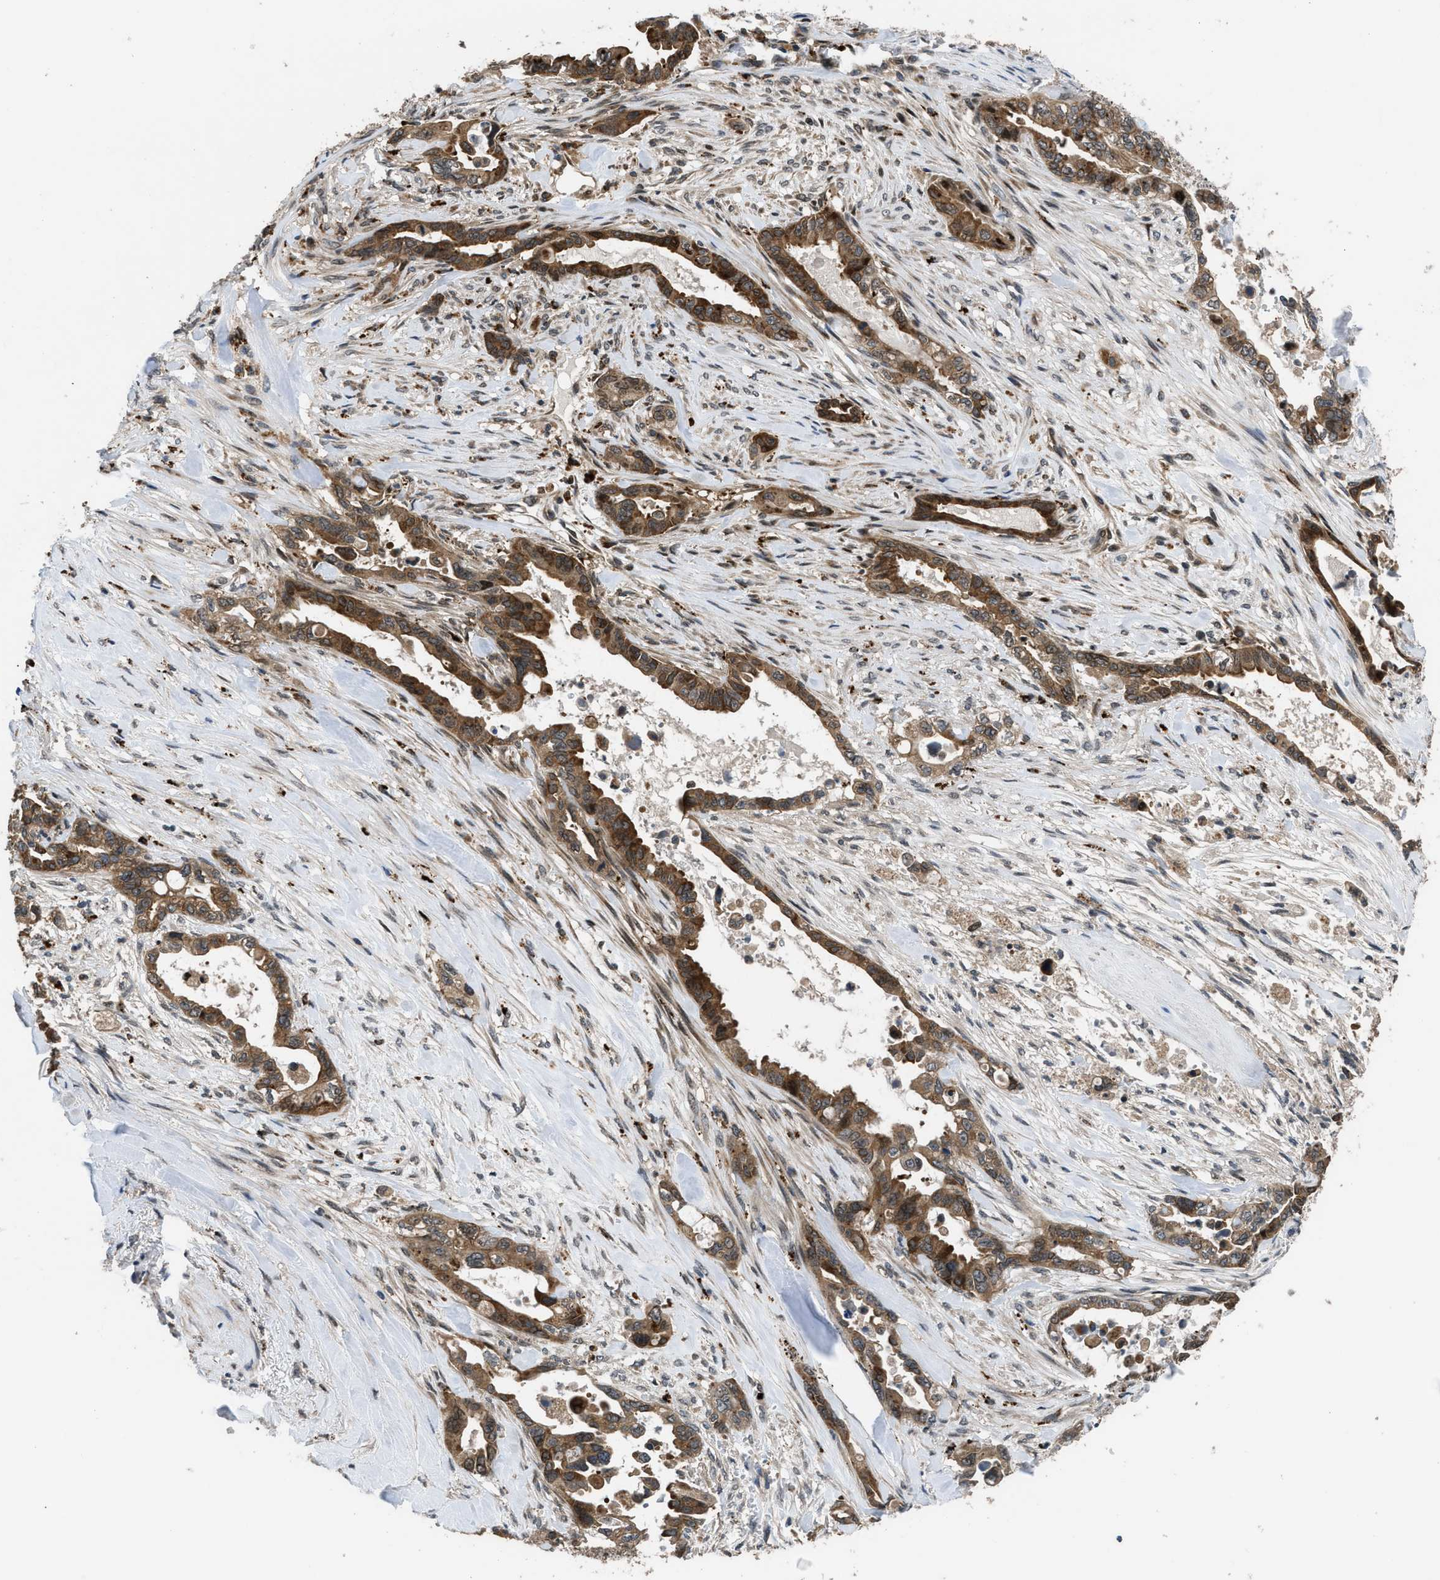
{"staining": {"intensity": "moderate", "quantity": ">75%", "location": "cytoplasmic/membranous"}, "tissue": "pancreatic cancer", "cell_type": "Tumor cells", "image_type": "cancer", "snomed": [{"axis": "morphology", "description": "Adenocarcinoma, NOS"}, {"axis": "topography", "description": "Pancreas"}], "caption": "Approximately >75% of tumor cells in adenocarcinoma (pancreatic) display moderate cytoplasmic/membranous protein expression as visualized by brown immunohistochemical staining.", "gene": "CTBS", "patient": {"sex": "male", "age": 70}}